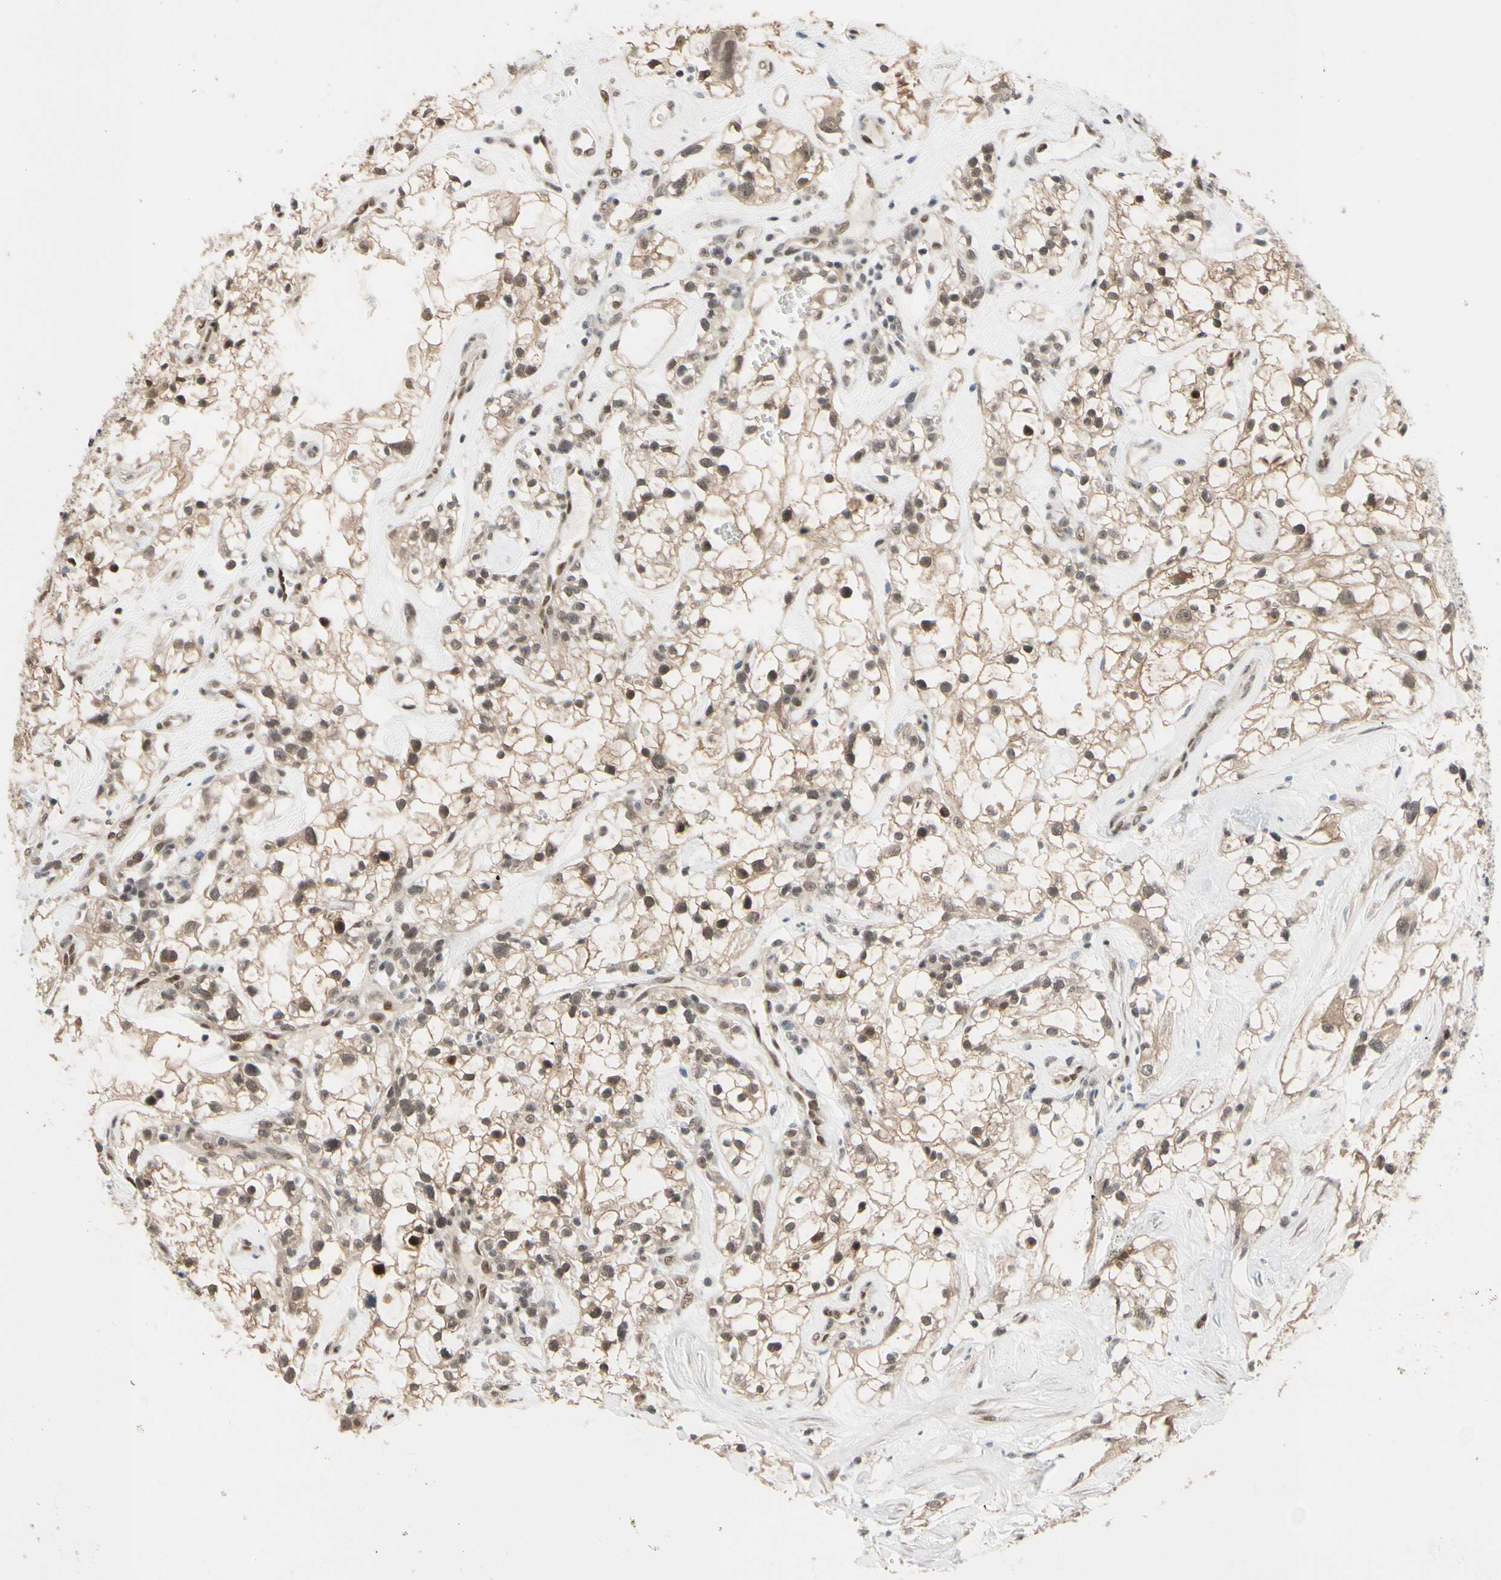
{"staining": {"intensity": "moderate", "quantity": ">75%", "location": "cytoplasmic/membranous,nuclear"}, "tissue": "renal cancer", "cell_type": "Tumor cells", "image_type": "cancer", "snomed": [{"axis": "morphology", "description": "Adenocarcinoma, NOS"}, {"axis": "topography", "description": "Kidney"}], "caption": "DAB immunohistochemical staining of renal cancer (adenocarcinoma) demonstrates moderate cytoplasmic/membranous and nuclear protein staining in about >75% of tumor cells.", "gene": "TAF4", "patient": {"sex": "female", "age": 60}}